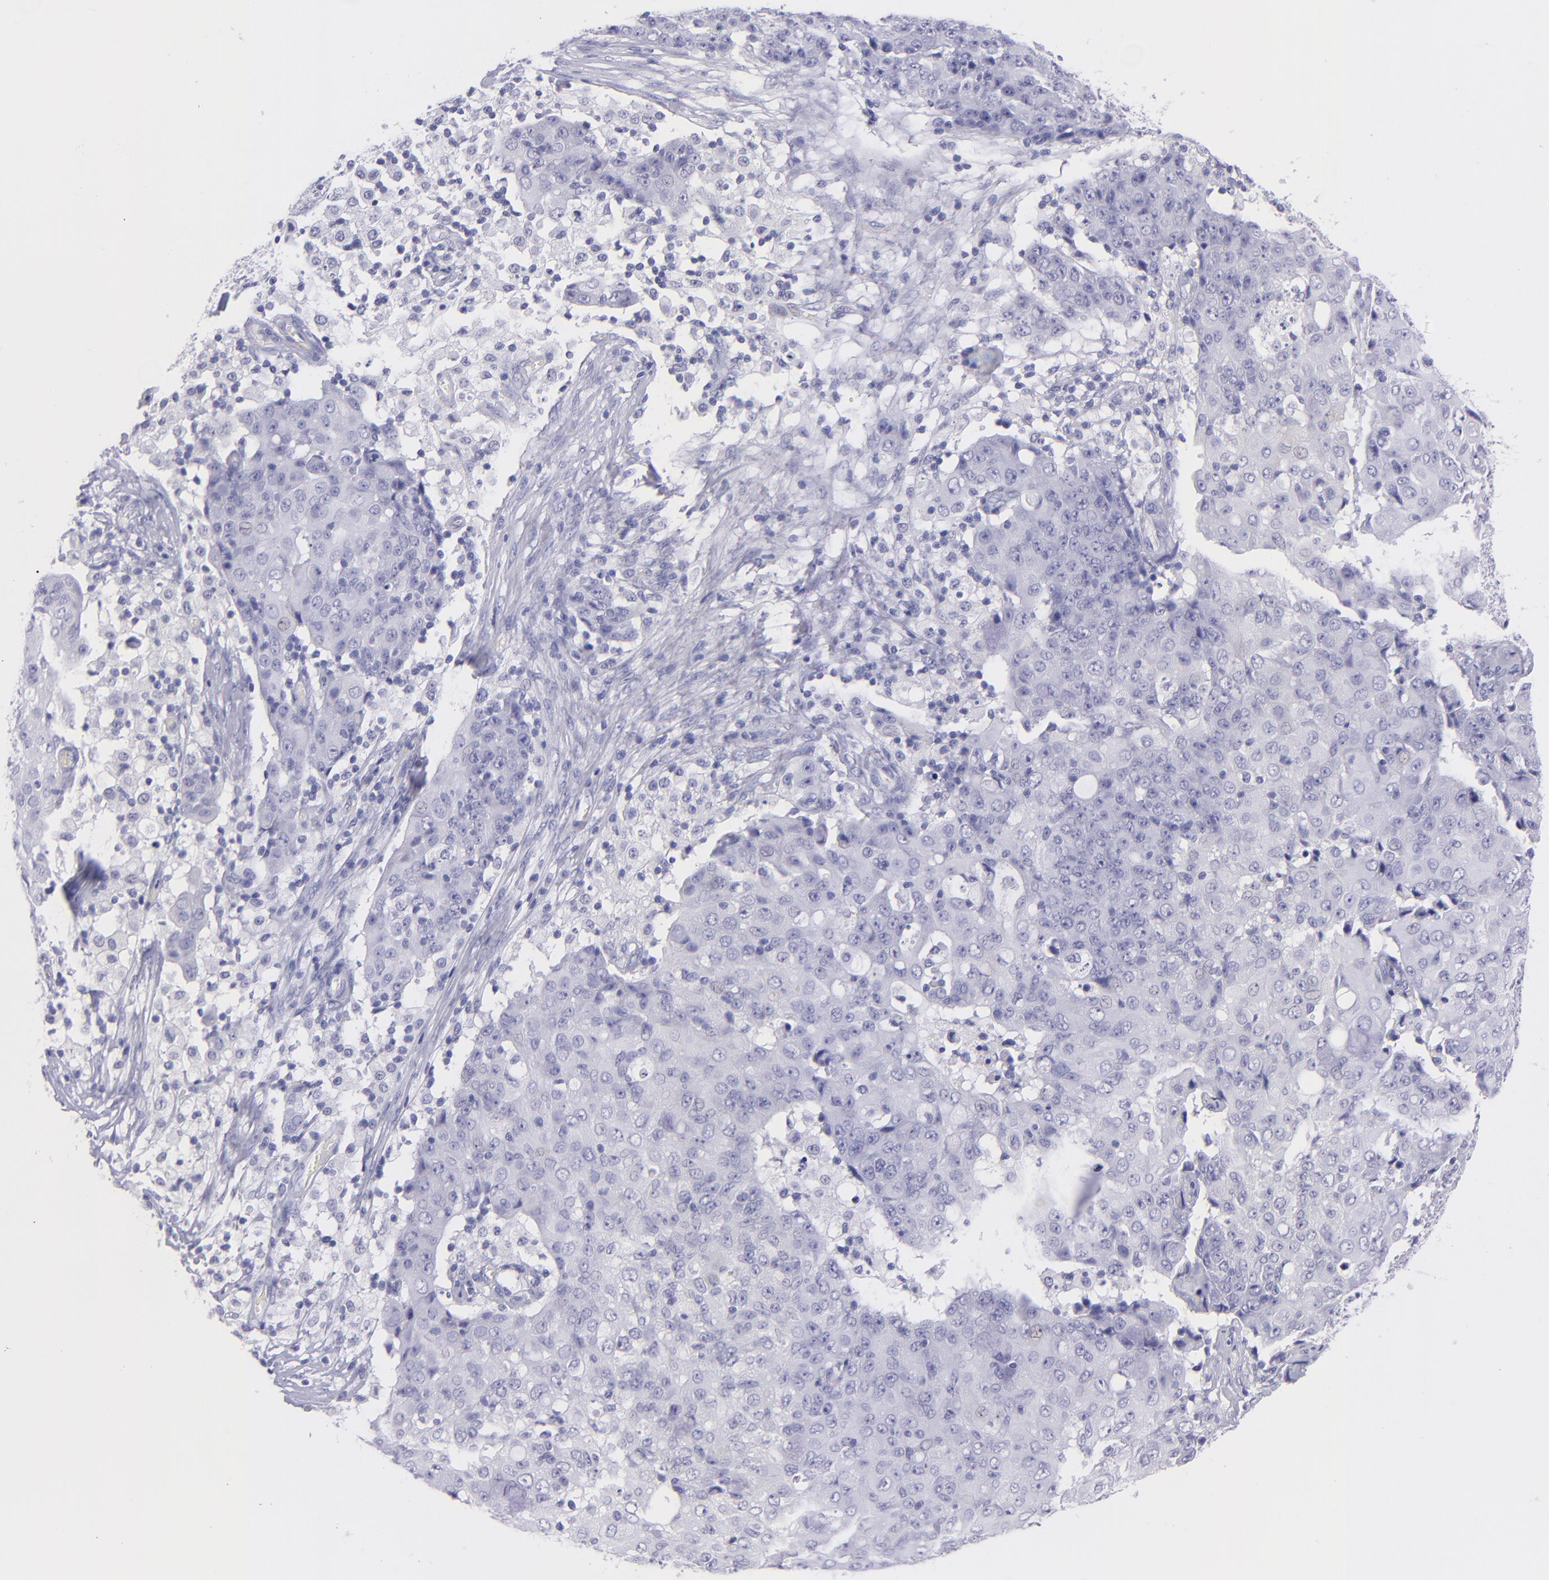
{"staining": {"intensity": "negative", "quantity": "none", "location": "none"}, "tissue": "ovarian cancer", "cell_type": "Tumor cells", "image_type": "cancer", "snomed": [{"axis": "morphology", "description": "Carcinoma, endometroid"}, {"axis": "topography", "description": "Ovary"}], "caption": "Tumor cells show no significant staining in ovarian cancer (endometroid carcinoma).", "gene": "CNP", "patient": {"sex": "female", "age": 42}}